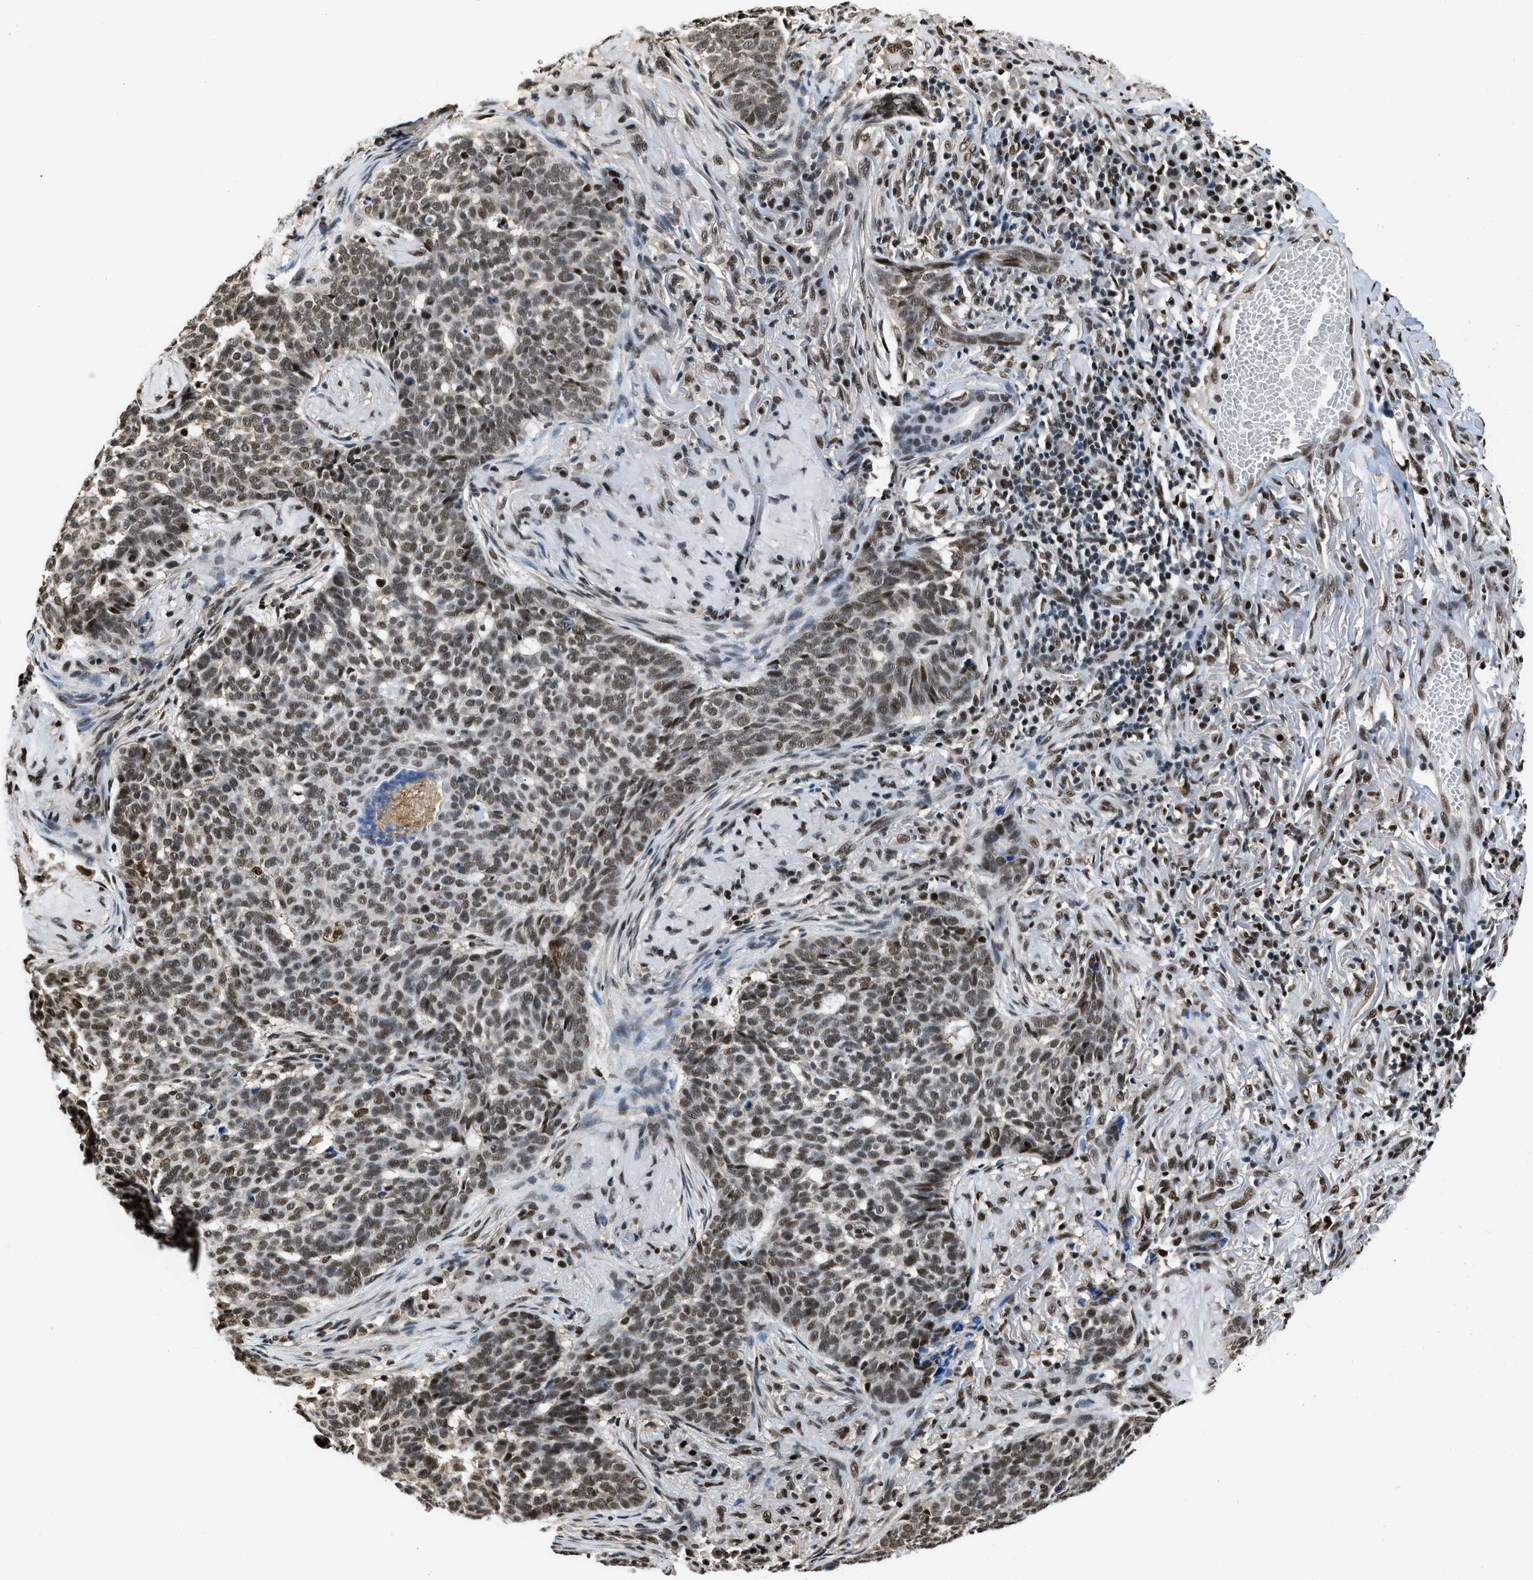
{"staining": {"intensity": "moderate", "quantity": ">75%", "location": "nuclear"}, "tissue": "skin cancer", "cell_type": "Tumor cells", "image_type": "cancer", "snomed": [{"axis": "morphology", "description": "Basal cell carcinoma"}, {"axis": "topography", "description": "Skin"}], "caption": "Immunohistochemical staining of human basal cell carcinoma (skin) reveals medium levels of moderate nuclear positivity in about >75% of tumor cells.", "gene": "HNRNPH2", "patient": {"sex": "male", "age": 85}}